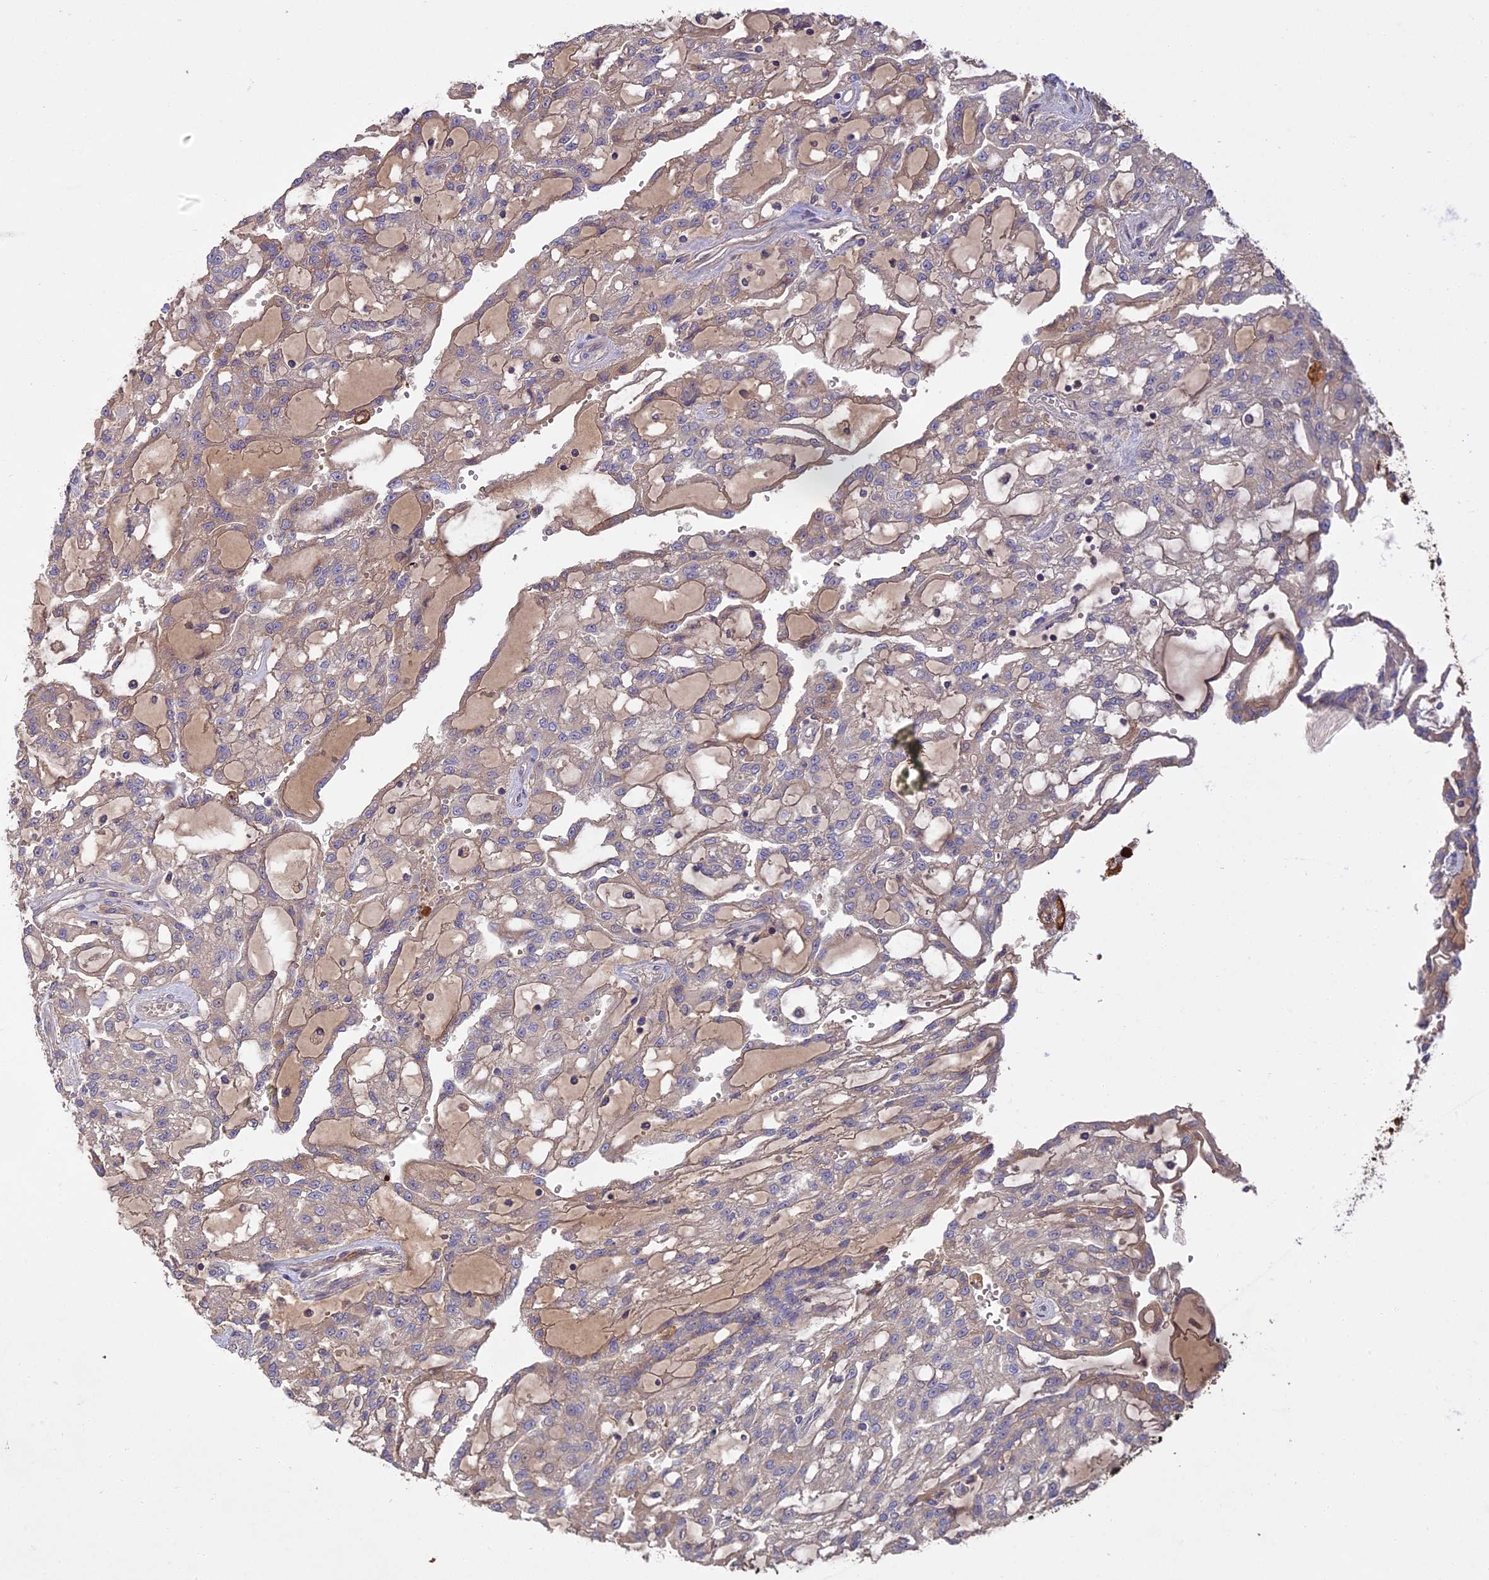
{"staining": {"intensity": "weak", "quantity": "25%-75%", "location": "cytoplasmic/membranous"}, "tissue": "renal cancer", "cell_type": "Tumor cells", "image_type": "cancer", "snomed": [{"axis": "morphology", "description": "Adenocarcinoma, NOS"}, {"axis": "topography", "description": "Kidney"}], "caption": "This photomicrograph shows IHC staining of adenocarcinoma (renal), with low weak cytoplasmic/membranous expression in about 25%-75% of tumor cells.", "gene": "ERMAP", "patient": {"sex": "male", "age": 63}}